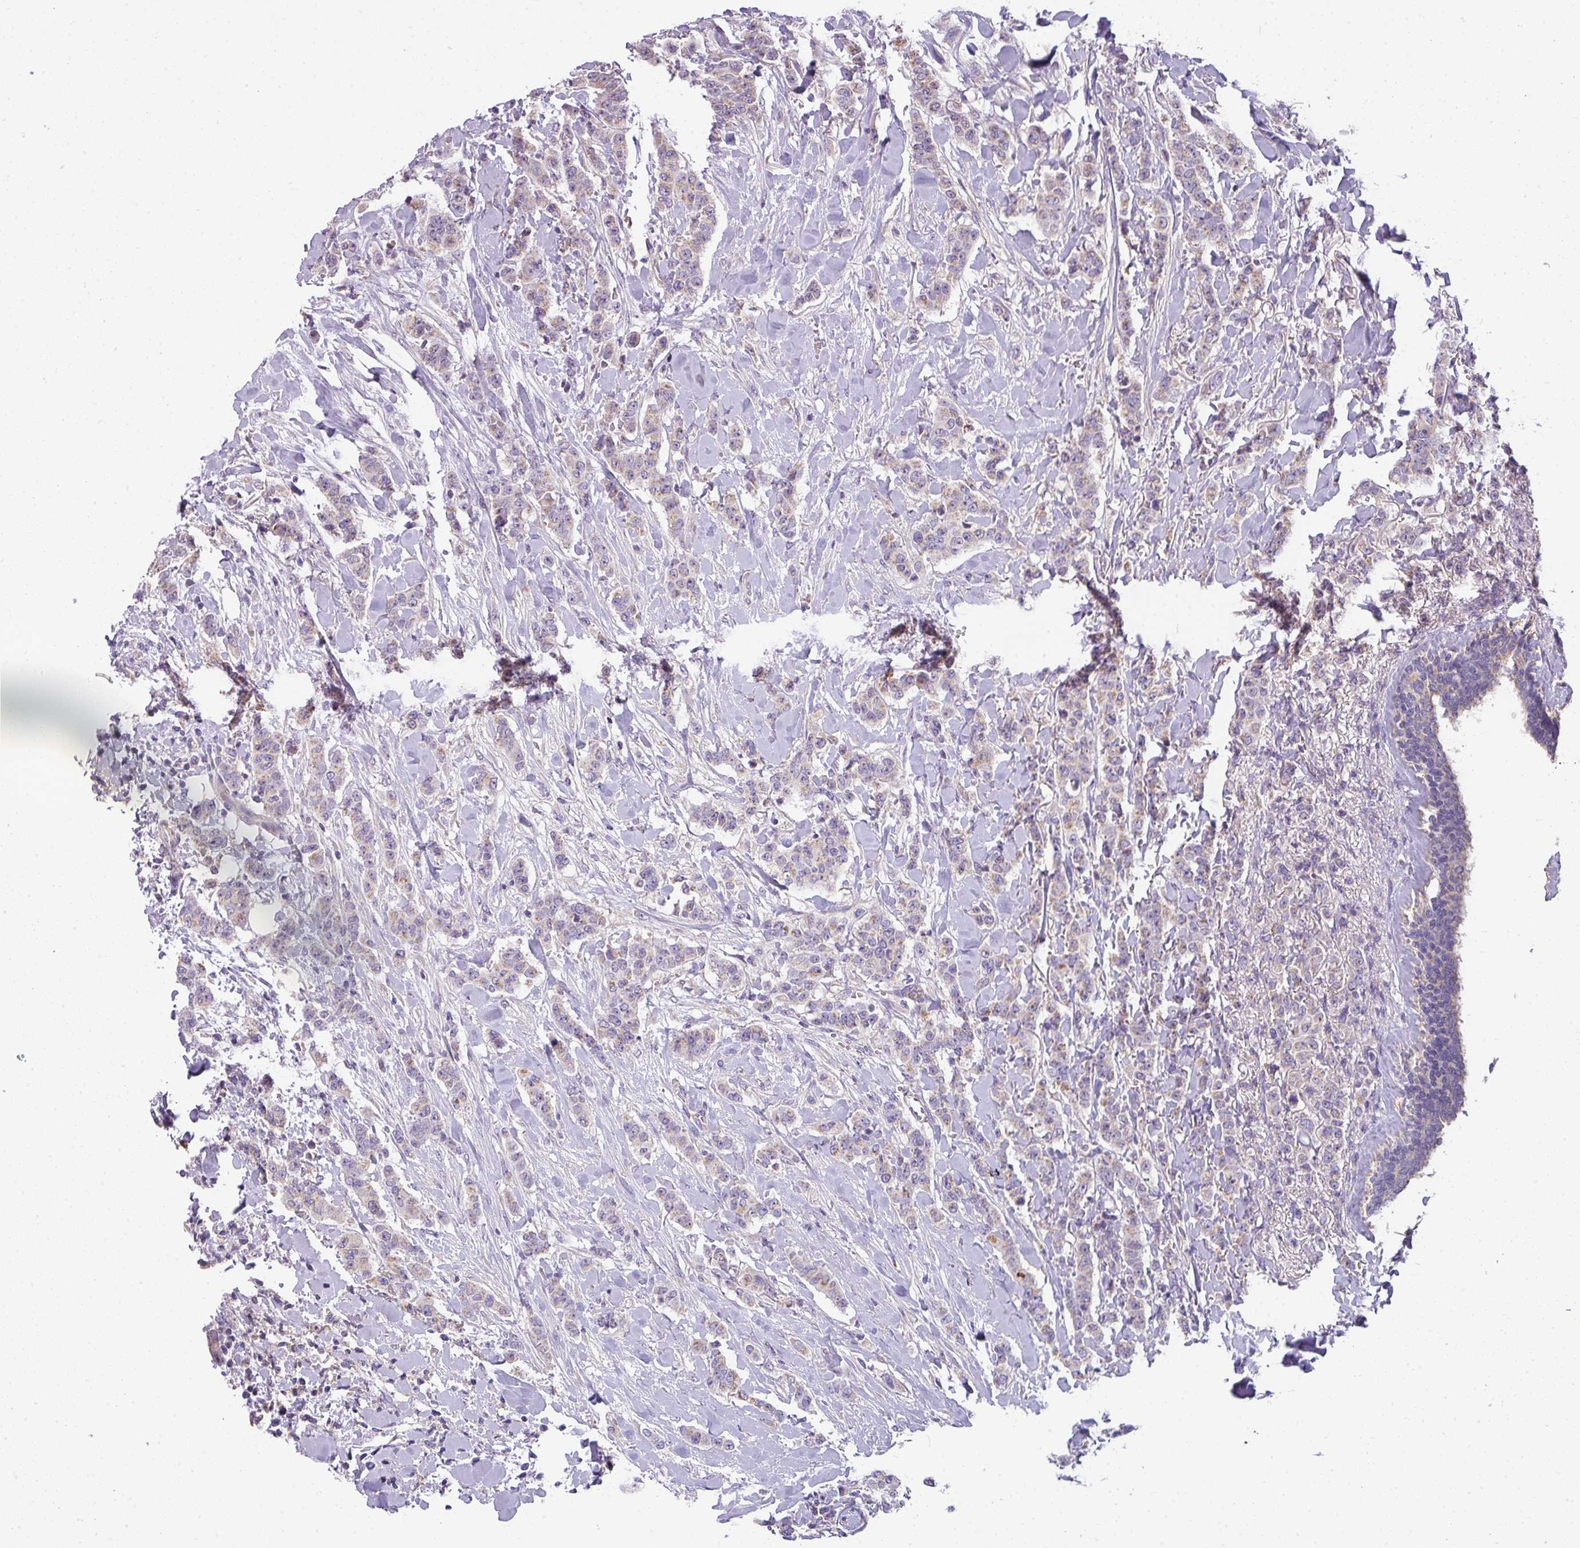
{"staining": {"intensity": "weak", "quantity": "<25%", "location": "cytoplasmic/membranous"}, "tissue": "breast cancer", "cell_type": "Tumor cells", "image_type": "cancer", "snomed": [{"axis": "morphology", "description": "Duct carcinoma"}, {"axis": "topography", "description": "Breast"}], "caption": "Breast cancer (intraductal carcinoma) stained for a protein using immunohistochemistry shows no expression tumor cells.", "gene": "PALS2", "patient": {"sex": "female", "age": 40}}